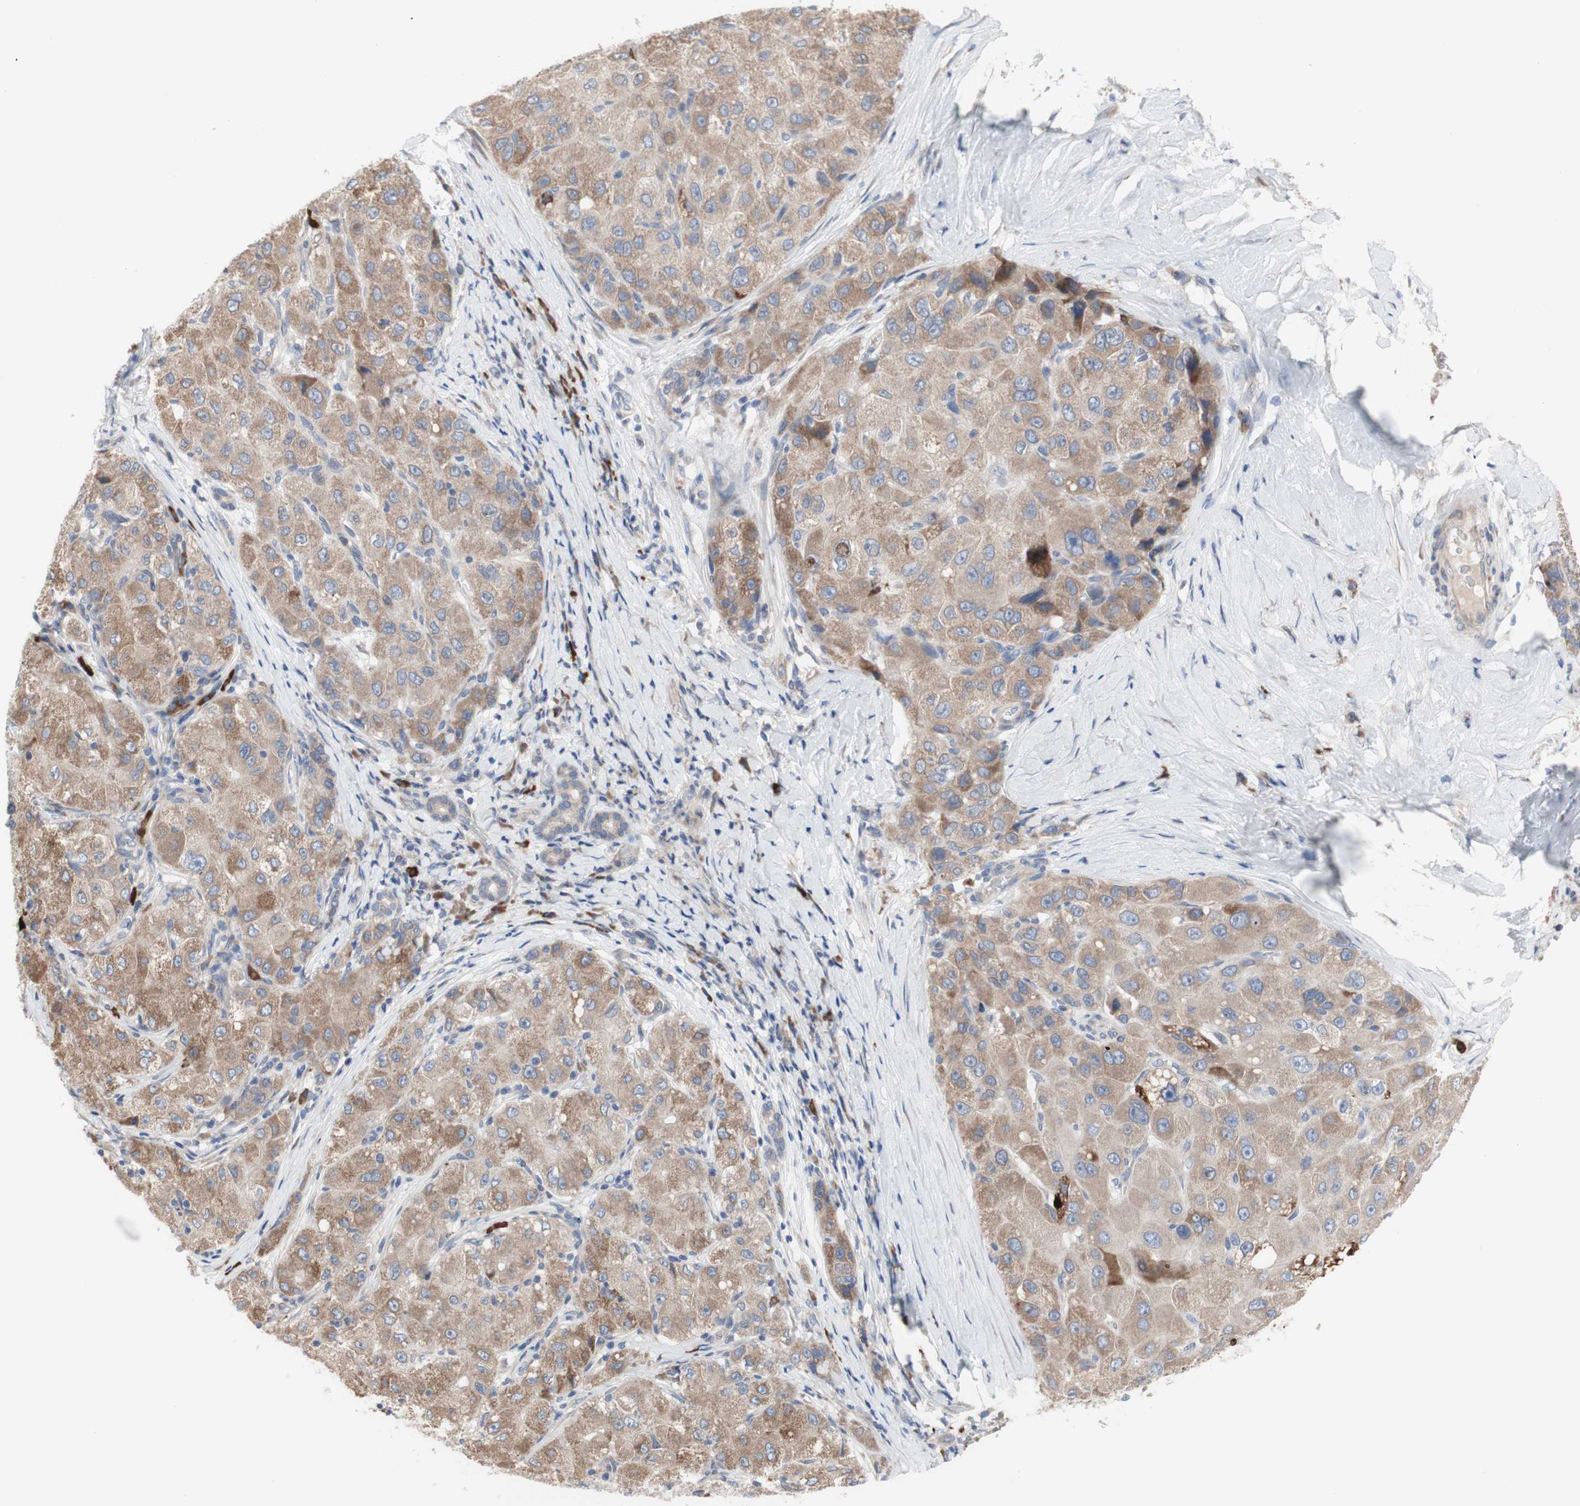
{"staining": {"intensity": "moderate", "quantity": ">75%", "location": "cytoplasmic/membranous"}, "tissue": "liver cancer", "cell_type": "Tumor cells", "image_type": "cancer", "snomed": [{"axis": "morphology", "description": "Carcinoma, Hepatocellular, NOS"}, {"axis": "topography", "description": "Liver"}], "caption": "The image reveals staining of liver cancer, revealing moderate cytoplasmic/membranous protein expression (brown color) within tumor cells.", "gene": "TTC14", "patient": {"sex": "male", "age": 80}}